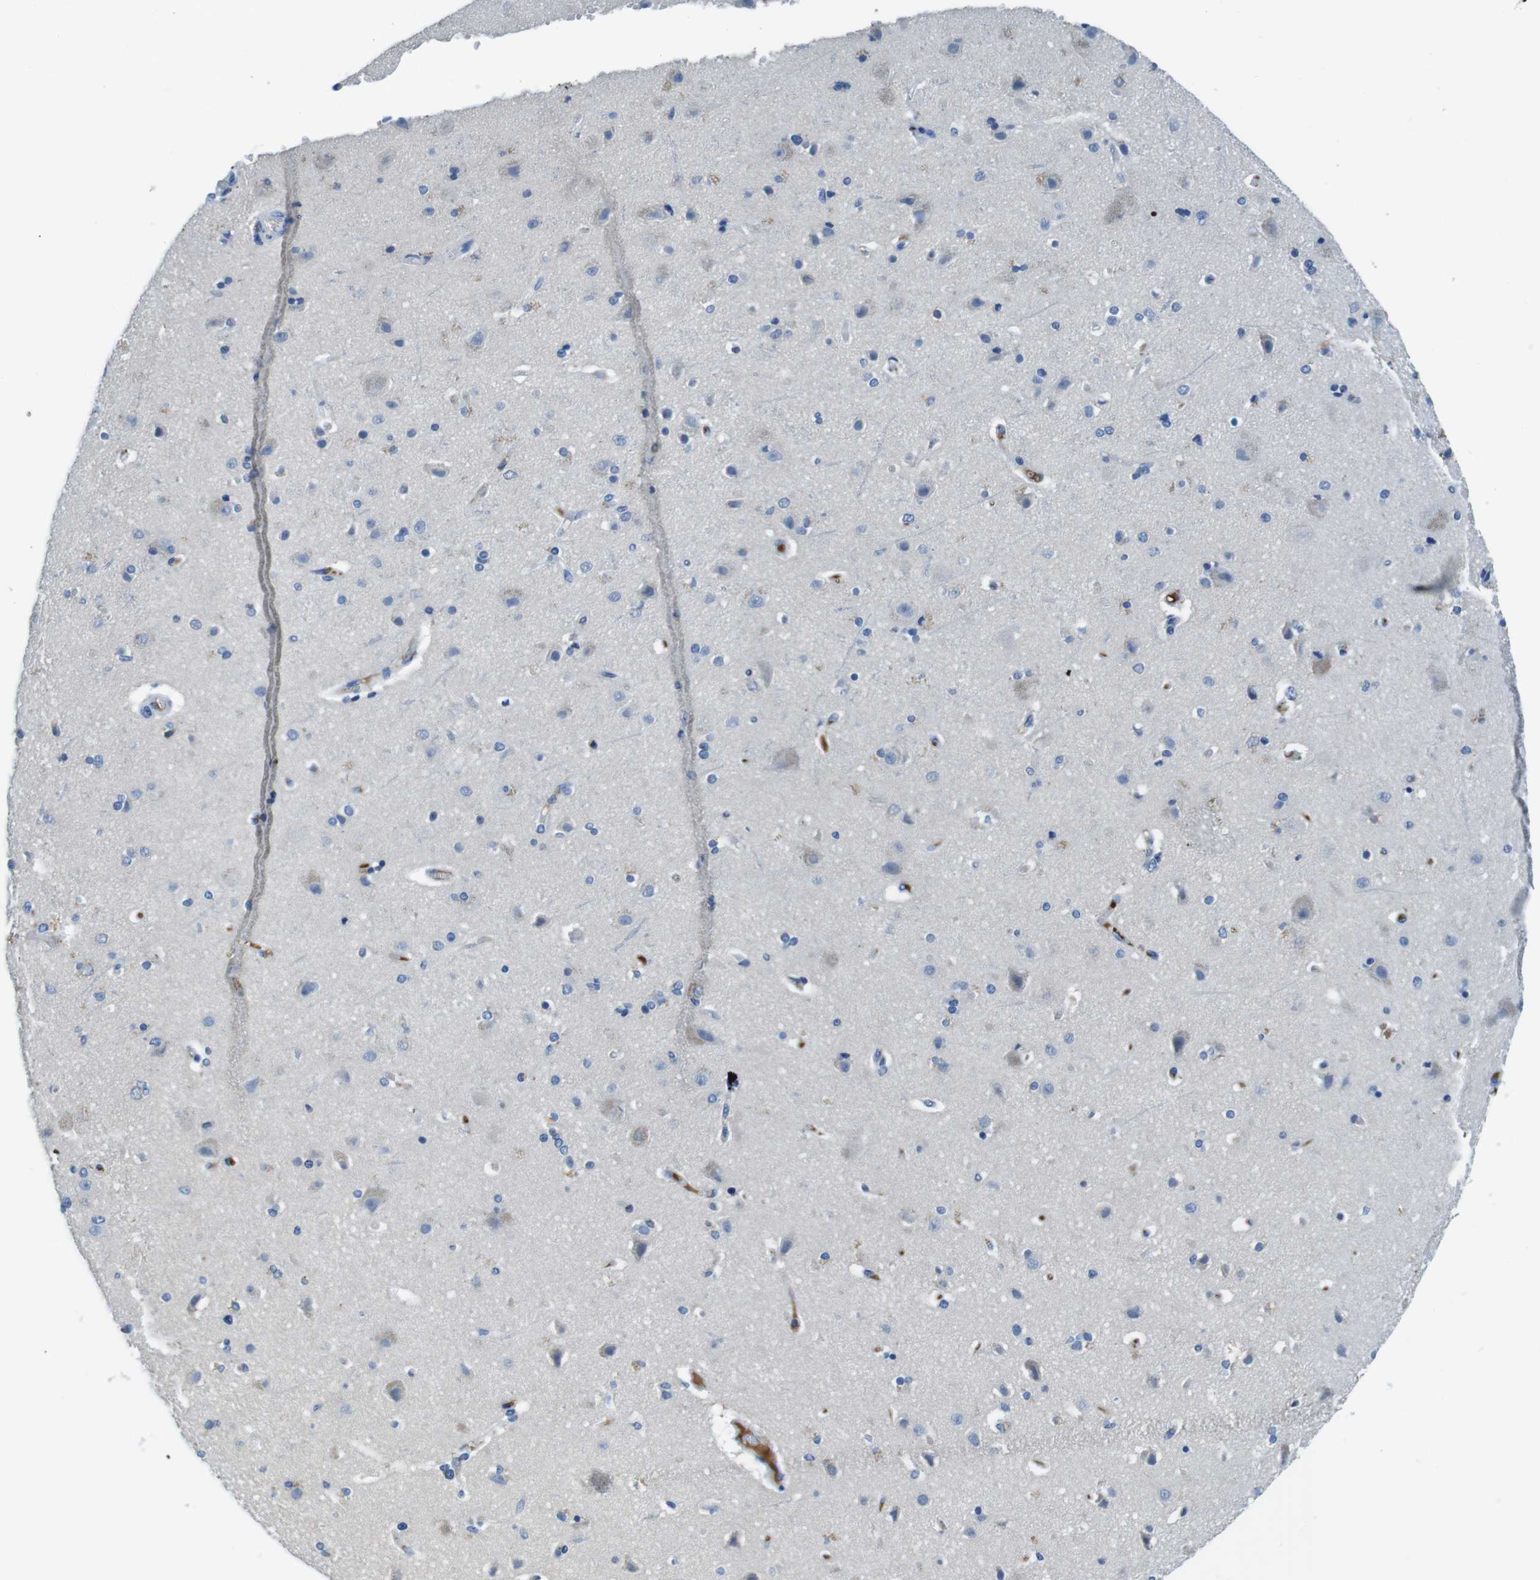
{"staining": {"intensity": "moderate", "quantity": "25%-75%", "location": "cytoplasmic/membranous"}, "tissue": "cerebral cortex", "cell_type": "Endothelial cells", "image_type": "normal", "snomed": [{"axis": "morphology", "description": "Normal tissue, NOS"}, {"axis": "topography", "description": "Cerebral cortex"}], "caption": "An image showing moderate cytoplasmic/membranous positivity in approximately 25%-75% of endothelial cells in unremarkable cerebral cortex, as visualized by brown immunohistochemical staining.", "gene": "TMPRSS15", "patient": {"sex": "female", "age": 54}}